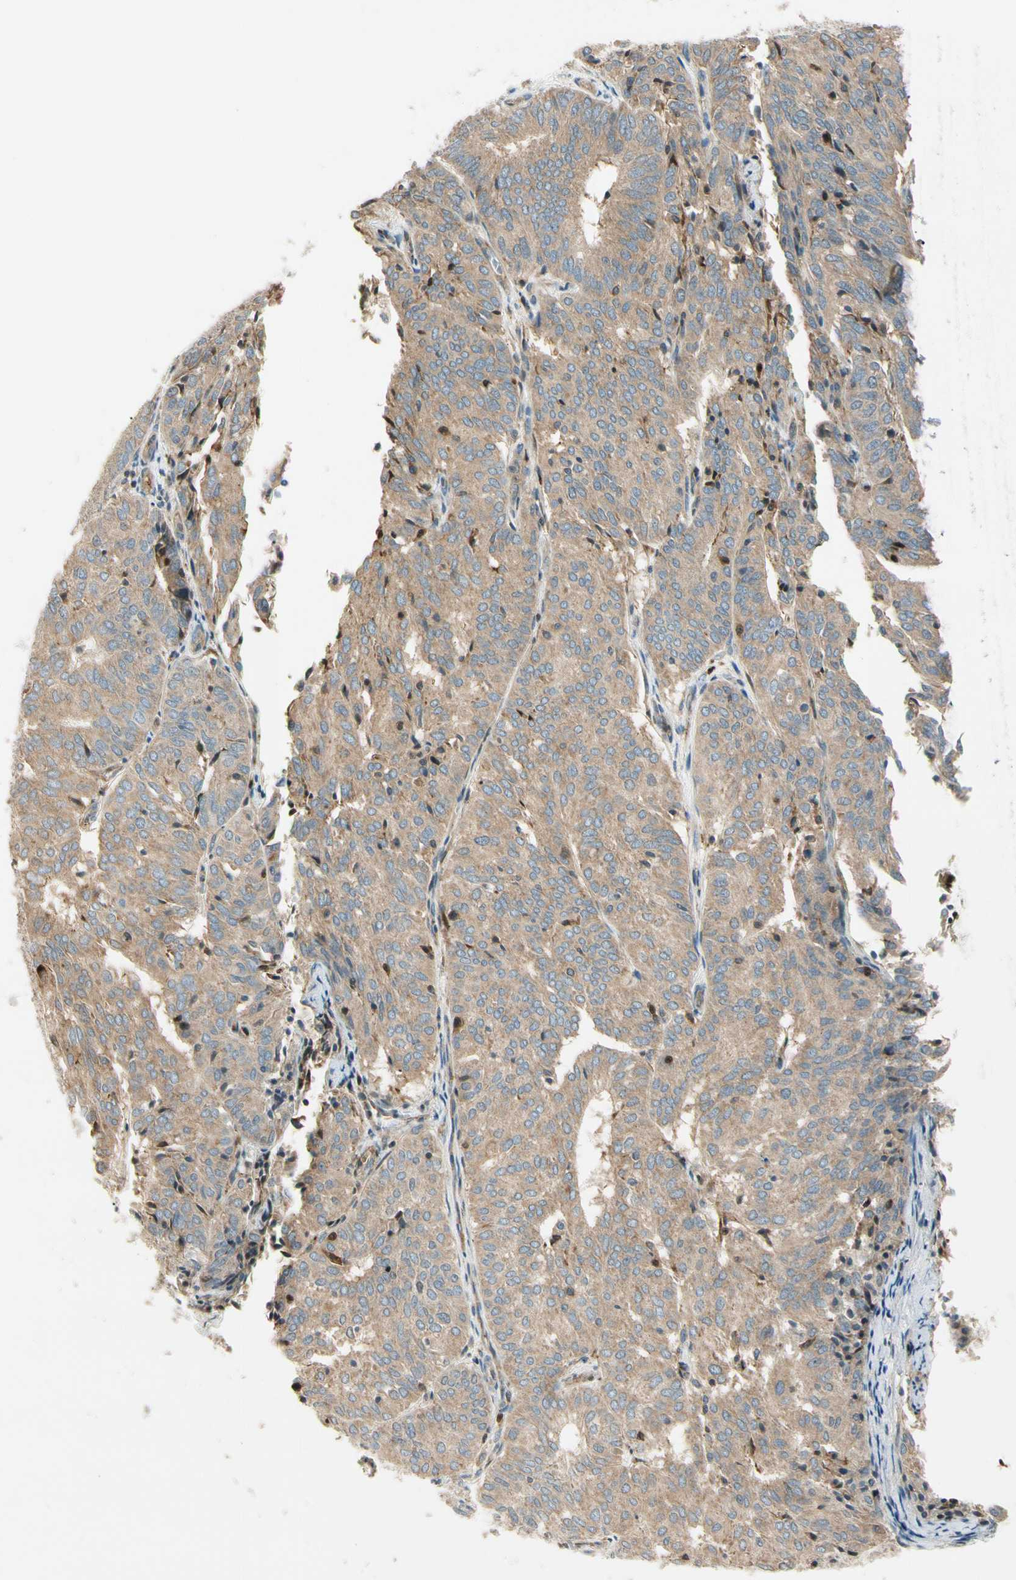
{"staining": {"intensity": "weak", "quantity": ">75%", "location": "cytoplasmic/membranous"}, "tissue": "endometrial cancer", "cell_type": "Tumor cells", "image_type": "cancer", "snomed": [{"axis": "morphology", "description": "Adenocarcinoma, NOS"}, {"axis": "topography", "description": "Uterus"}], "caption": "Adenocarcinoma (endometrial) stained for a protein (brown) displays weak cytoplasmic/membranous positive expression in about >75% of tumor cells.", "gene": "CDH6", "patient": {"sex": "female", "age": 60}}